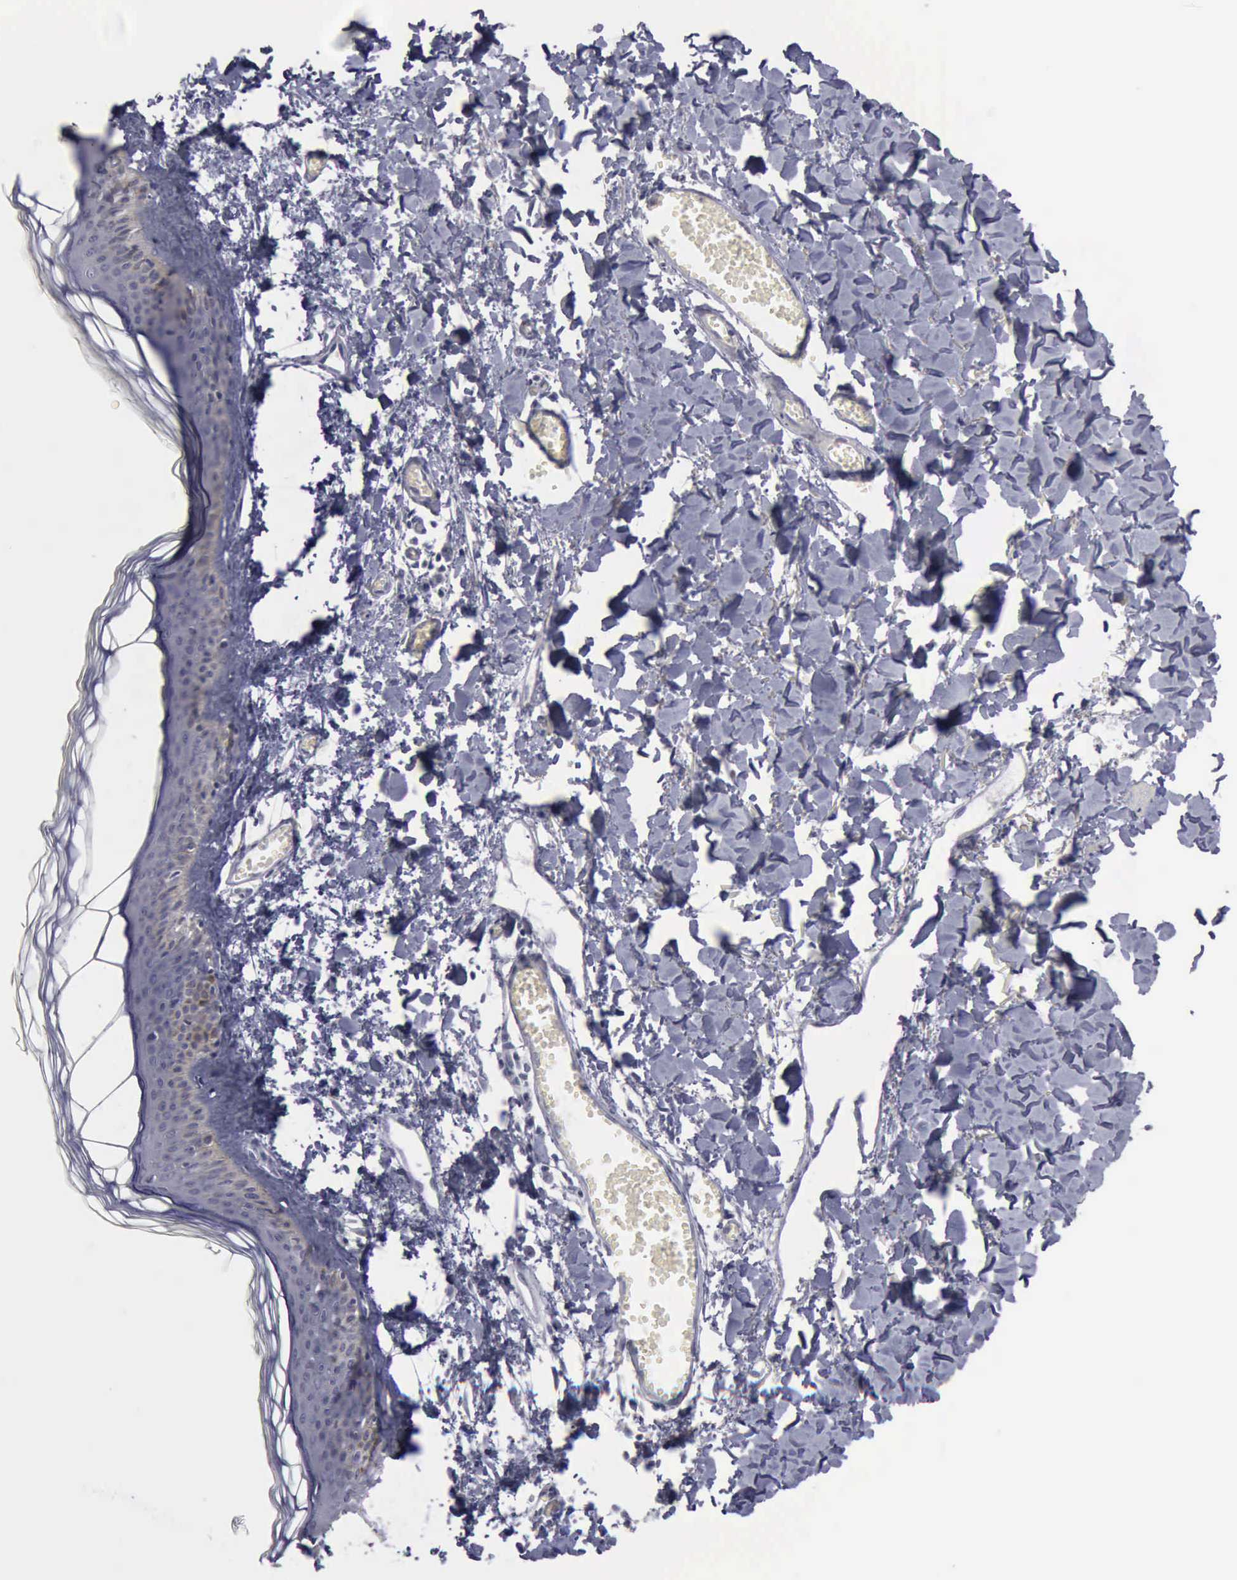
{"staining": {"intensity": "negative", "quantity": "none", "location": "none"}, "tissue": "skin", "cell_type": "Fibroblasts", "image_type": "normal", "snomed": [{"axis": "morphology", "description": "Normal tissue, NOS"}, {"axis": "morphology", "description": "Sarcoma, NOS"}, {"axis": "topography", "description": "Skin"}, {"axis": "topography", "description": "Soft tissue"}], "caption": "Fibroblasts are negative for protein expression in unremarkable human skin. (DAB immunohistochemistry, high magnification).", "gene": "CDH2", "patient": {"sex": "female", "age": 51}}